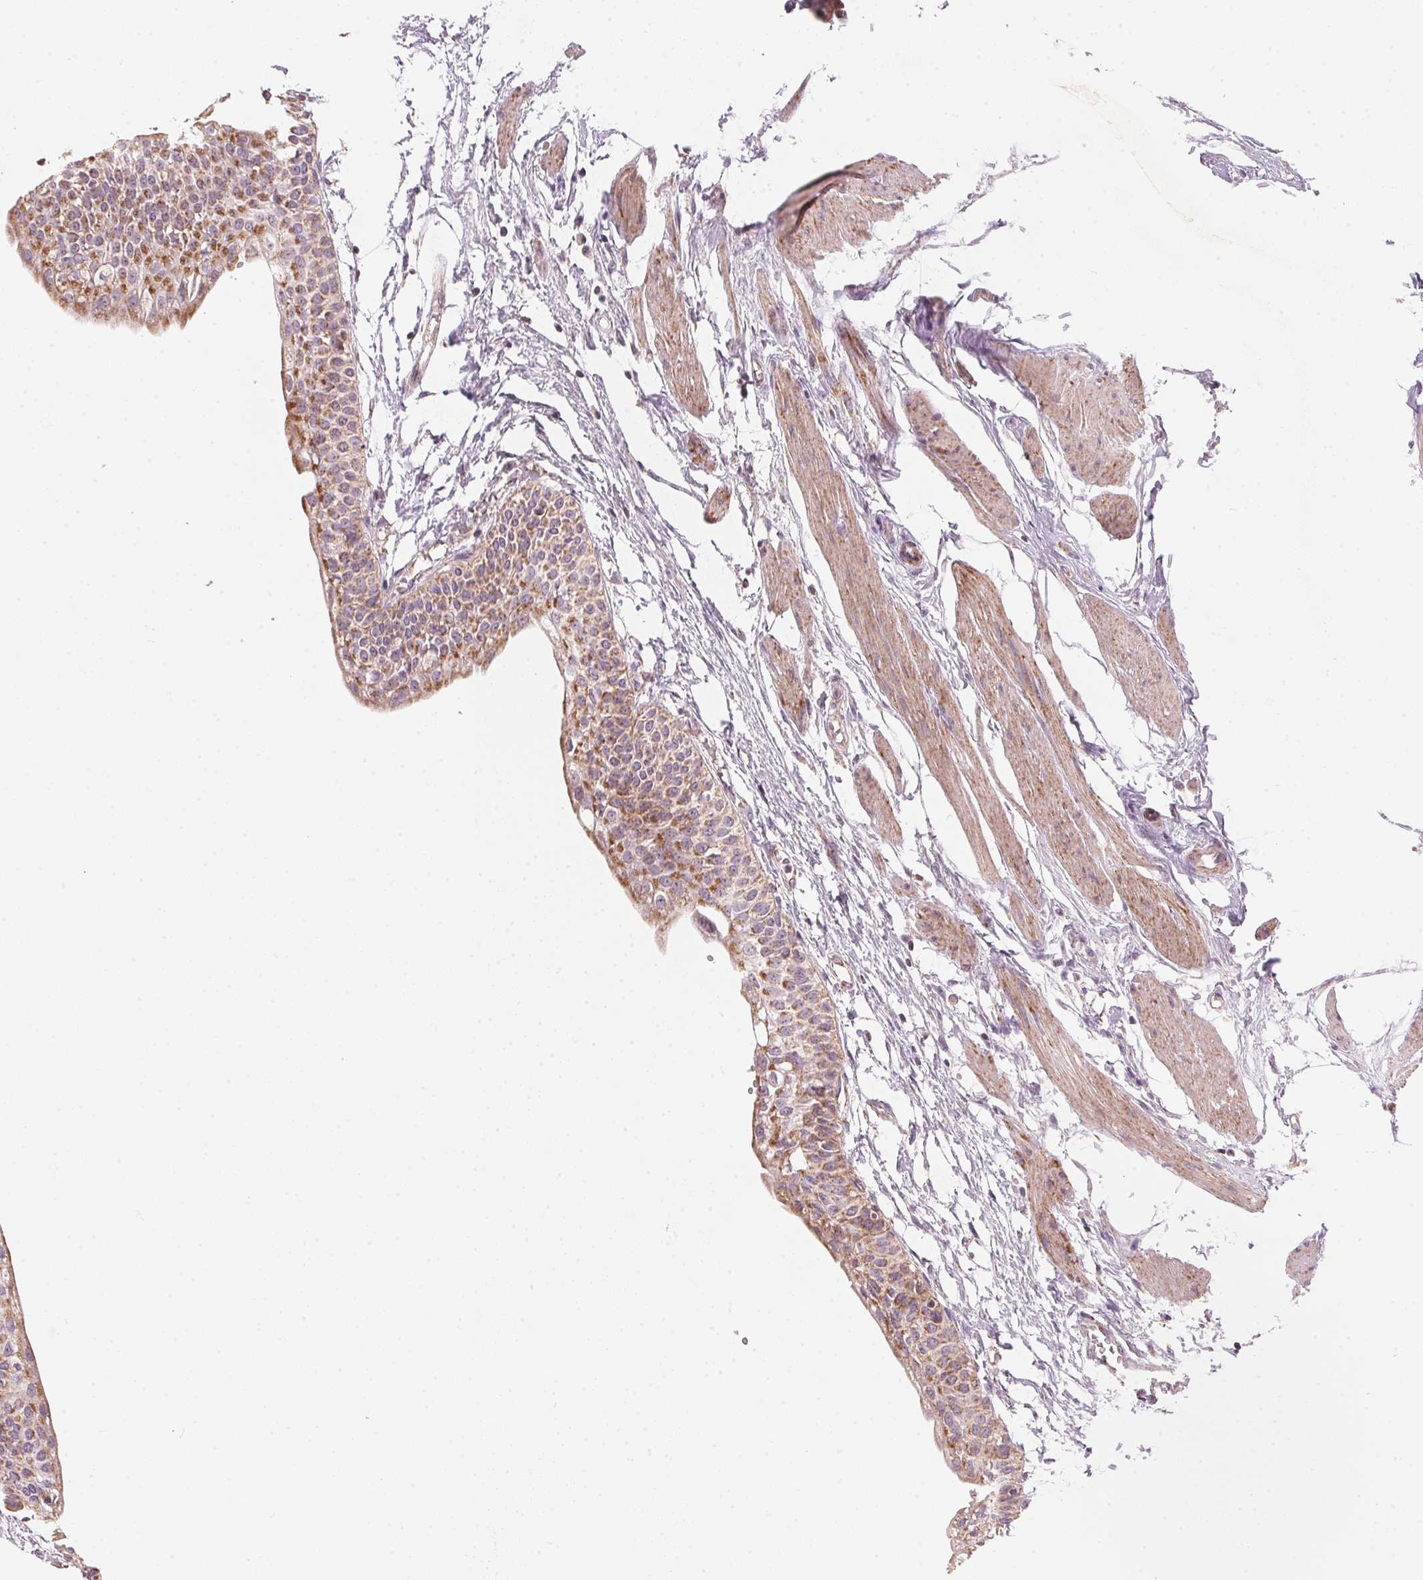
{"staining": {"intensity": "moderate", "quantity": "25%-75%", "location": "cytoplasmic/membranous"}, "tissue": "urinary bladder", "cell_type": "Urothelial cells", "image_type": "normal", "snomed": [{"axis": "morphology", "description": "Normal tissue, NOS"}, {"axis": "topography", "description": "Urinary bladder"}, {"axis": "topography", "description": "Peripheral nerve tissue"}], "caption": "Protein expression analysis of normal human urinary bladder reveals moderate cytoplasmic/membranous positivity in approximately 25%-75% of urothelial cells. The staining was performed using DAB (3,3'-diaminobenzidine), with brown indicating positive protein expression. Nuclei are stained blue with hematoxylin.", "gene": "COQ7", "patient": {"sex": "male", "age": 55}}